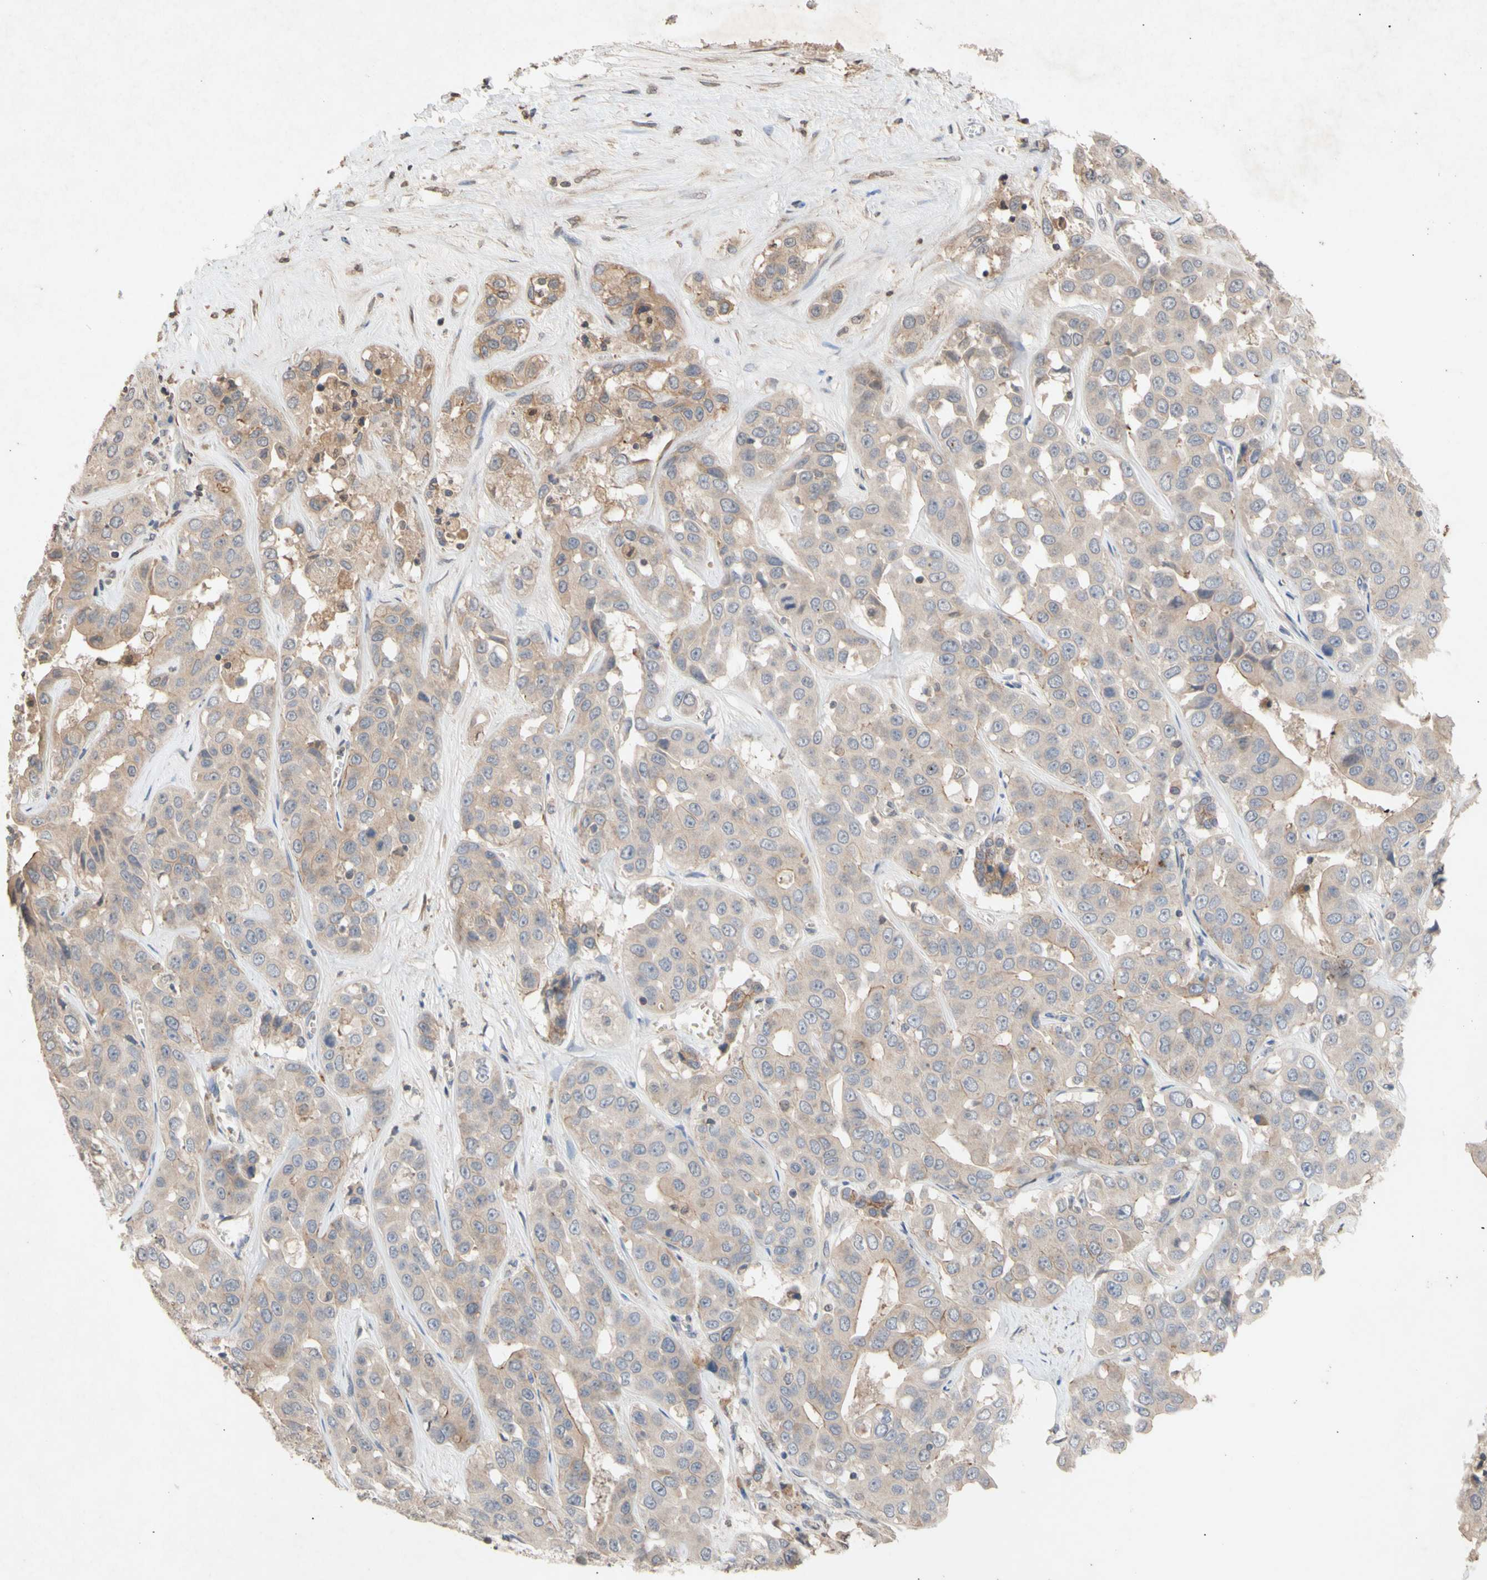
{"staining": {"intensity": "weak", "quantity": ">75%", "location": "cytoplasmic/membranous"}, "tissue": "liver cancer", "cell_type": "Tumor cells", "image_type": "cancer", "snomed": [{"axis": "morphology", "description": "Cholangiocarcinoma"}, {"axis": "topography", "description": "Liver"}], "caption": "The immunohistochemical stain shows weak cytoplasmic/membranous positivity in tumor cells of cholangiocarcinoma (liver) tissue.", "gene": "NECTIN3", "patient": {"sex": "female", "age": 52}}